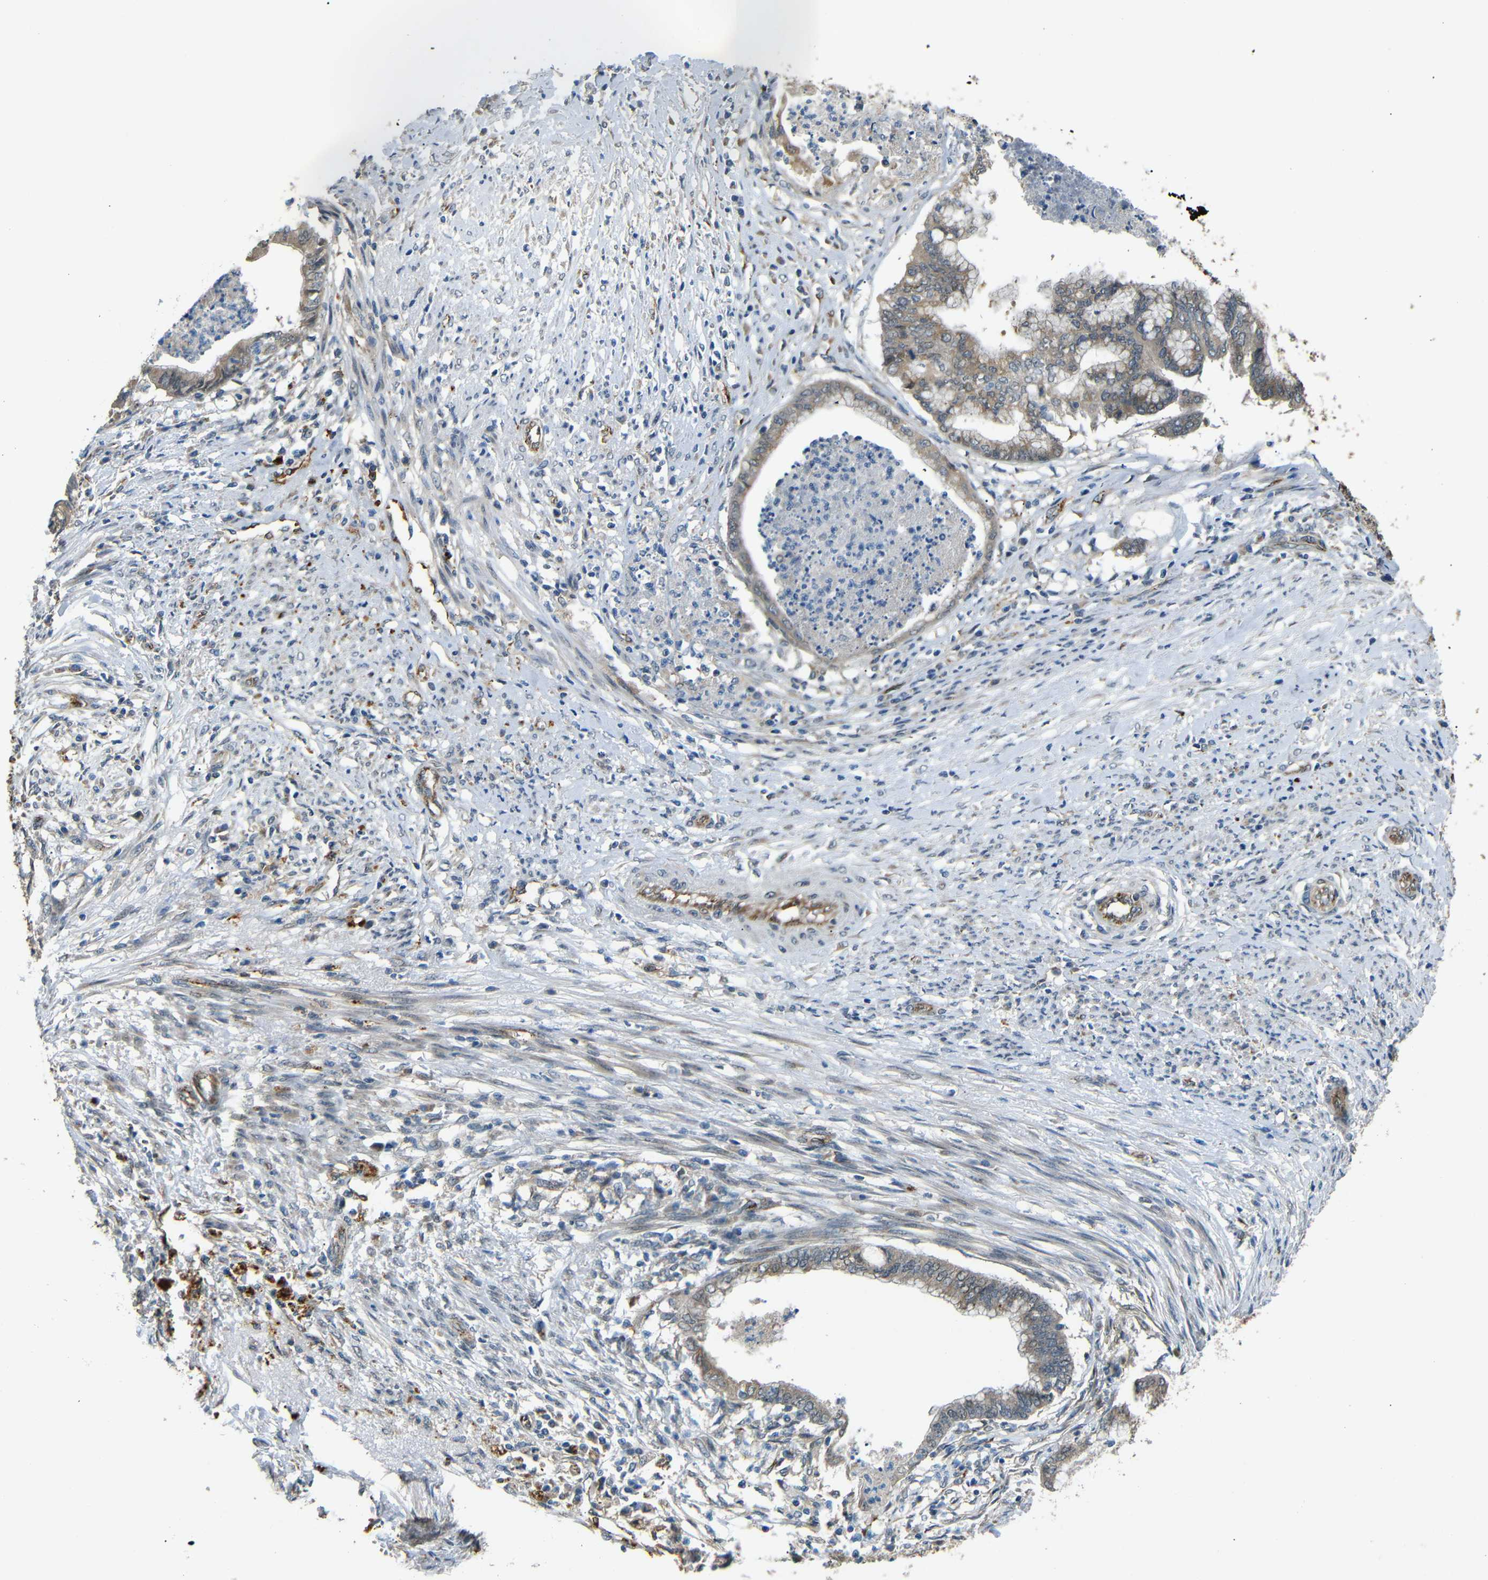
{"staining": {"intensity": "moderate", "quantity": ">75%", "location": "cytoplasmic/membranous"}, "tissue": "endometrial cancer", "cell_type": "Tumor cells", "image_type": "cancer", "snomed": [{"axis": "morphology", "description": "Necrosis, NOS"}, {"axis": "morphology", "description": "Adenocarcinoma, NOS"}, {"axis": "topography", "description": "Endometrium"}], "caption": "Immunohistochemical staining of endometrial cancer (adenocarcinoma) demonstrates medium levels of moderate cytoplasmic/membranous protein expression in approximately >75% of tumor cells.", "gene": "ATP7A", "patient": {"sex": "female", "age": 79}}